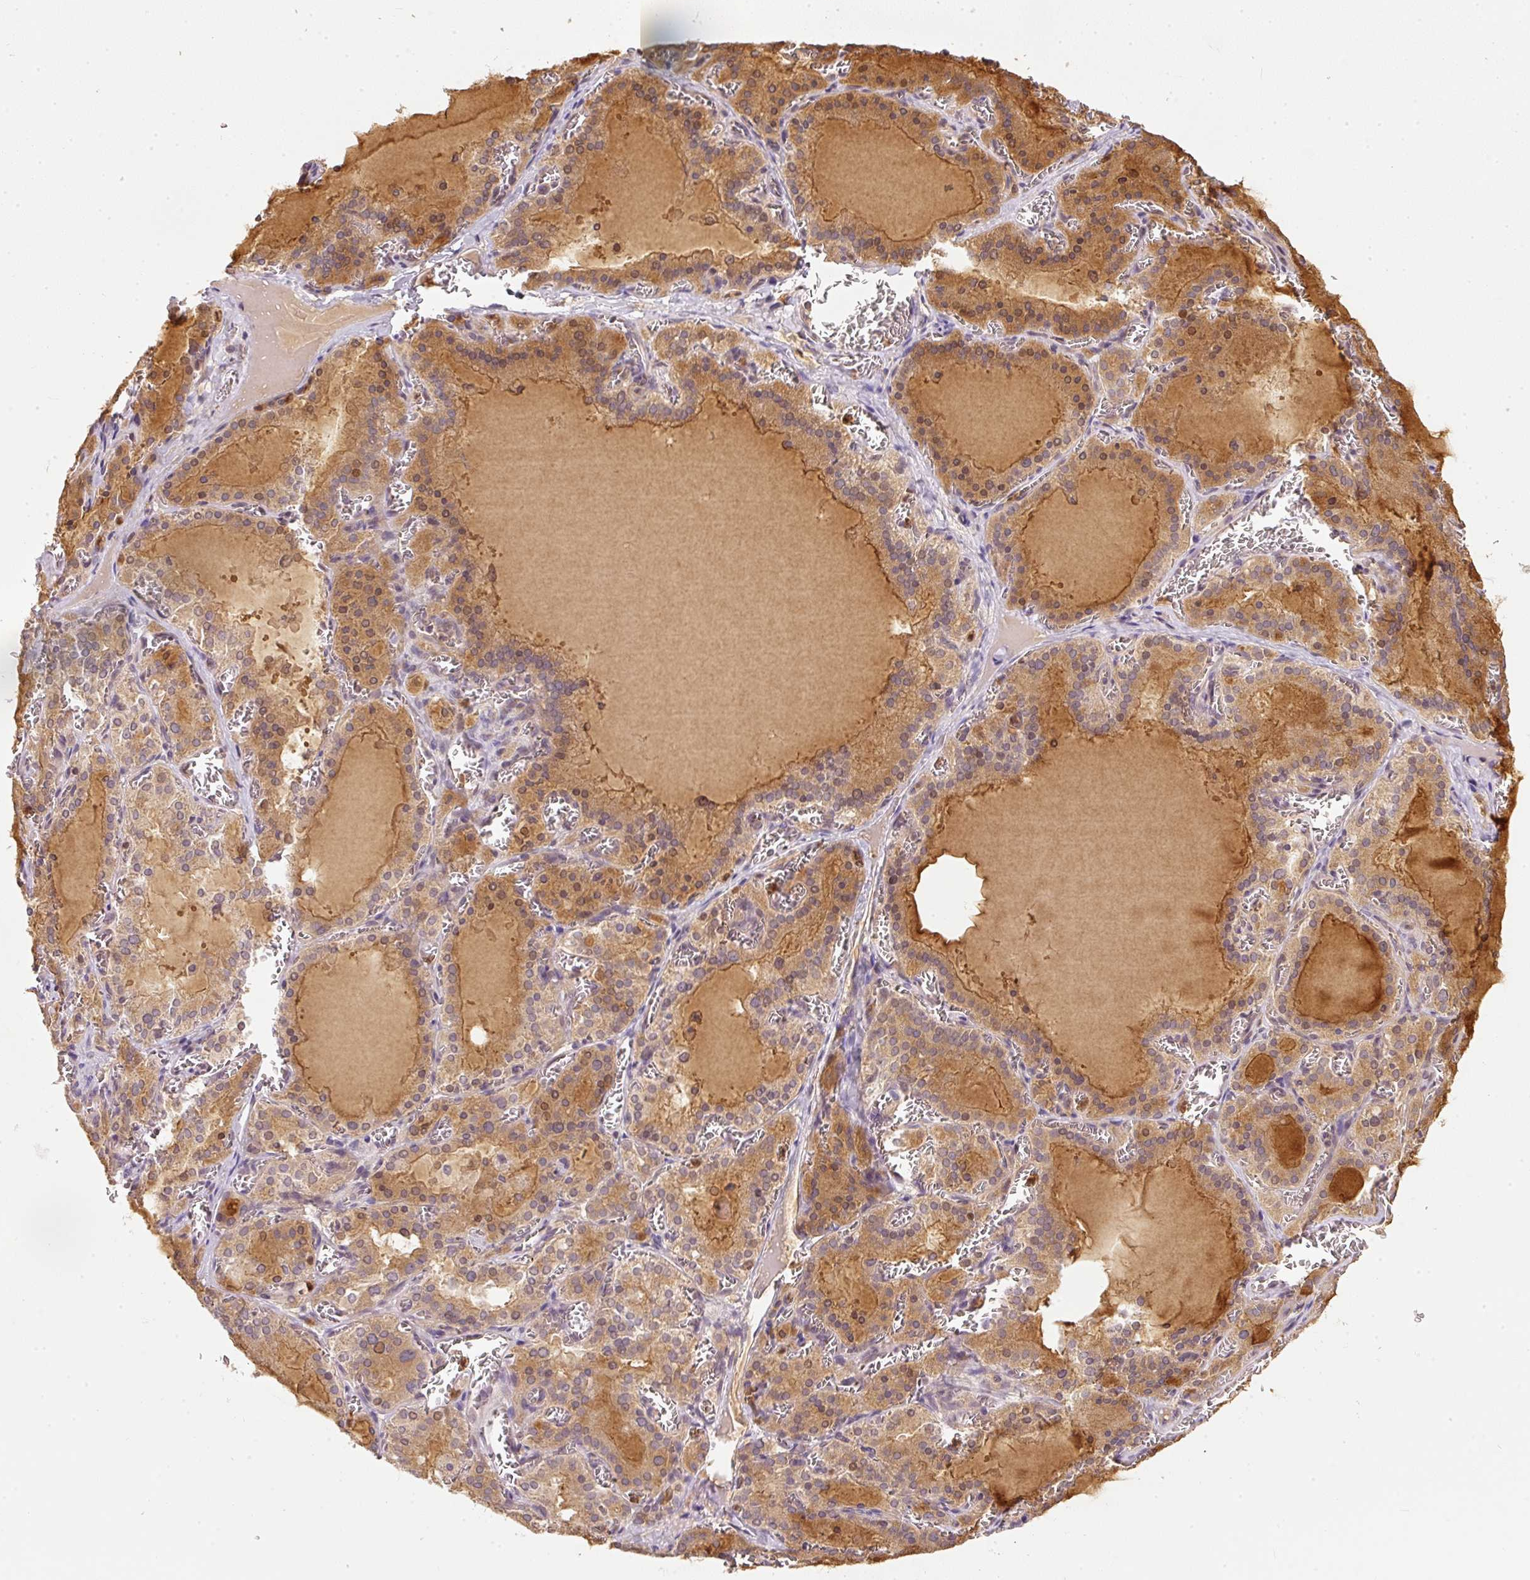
{"staining": {"intensity": "weak", "quantity": ">75%", "location": "cytoplasmic/membranous"}, "tissue": "thyroid gland", "cell_type": "Glandular cells", "image_type": "normal", "snomed": [{"axis": "morphology", "description": "Normal tissue, NOS"}, {"axis": "topography", "description": "Thyroid gland"}], "caption": "Protein staining by immunohistochemistry (IHC) shows weak cytoplasmic/membranous staining in approximately >75% of glandular cells in benign thyroid gland. The protein is stained brown, and the nuclei are stained in blue (DAB (3,3'-diaminobenzidine) IHC with brightfield microscopy, high magnification).", "gene": "CTTNBP2", "patient": {"sex": "female", "age": 30}}